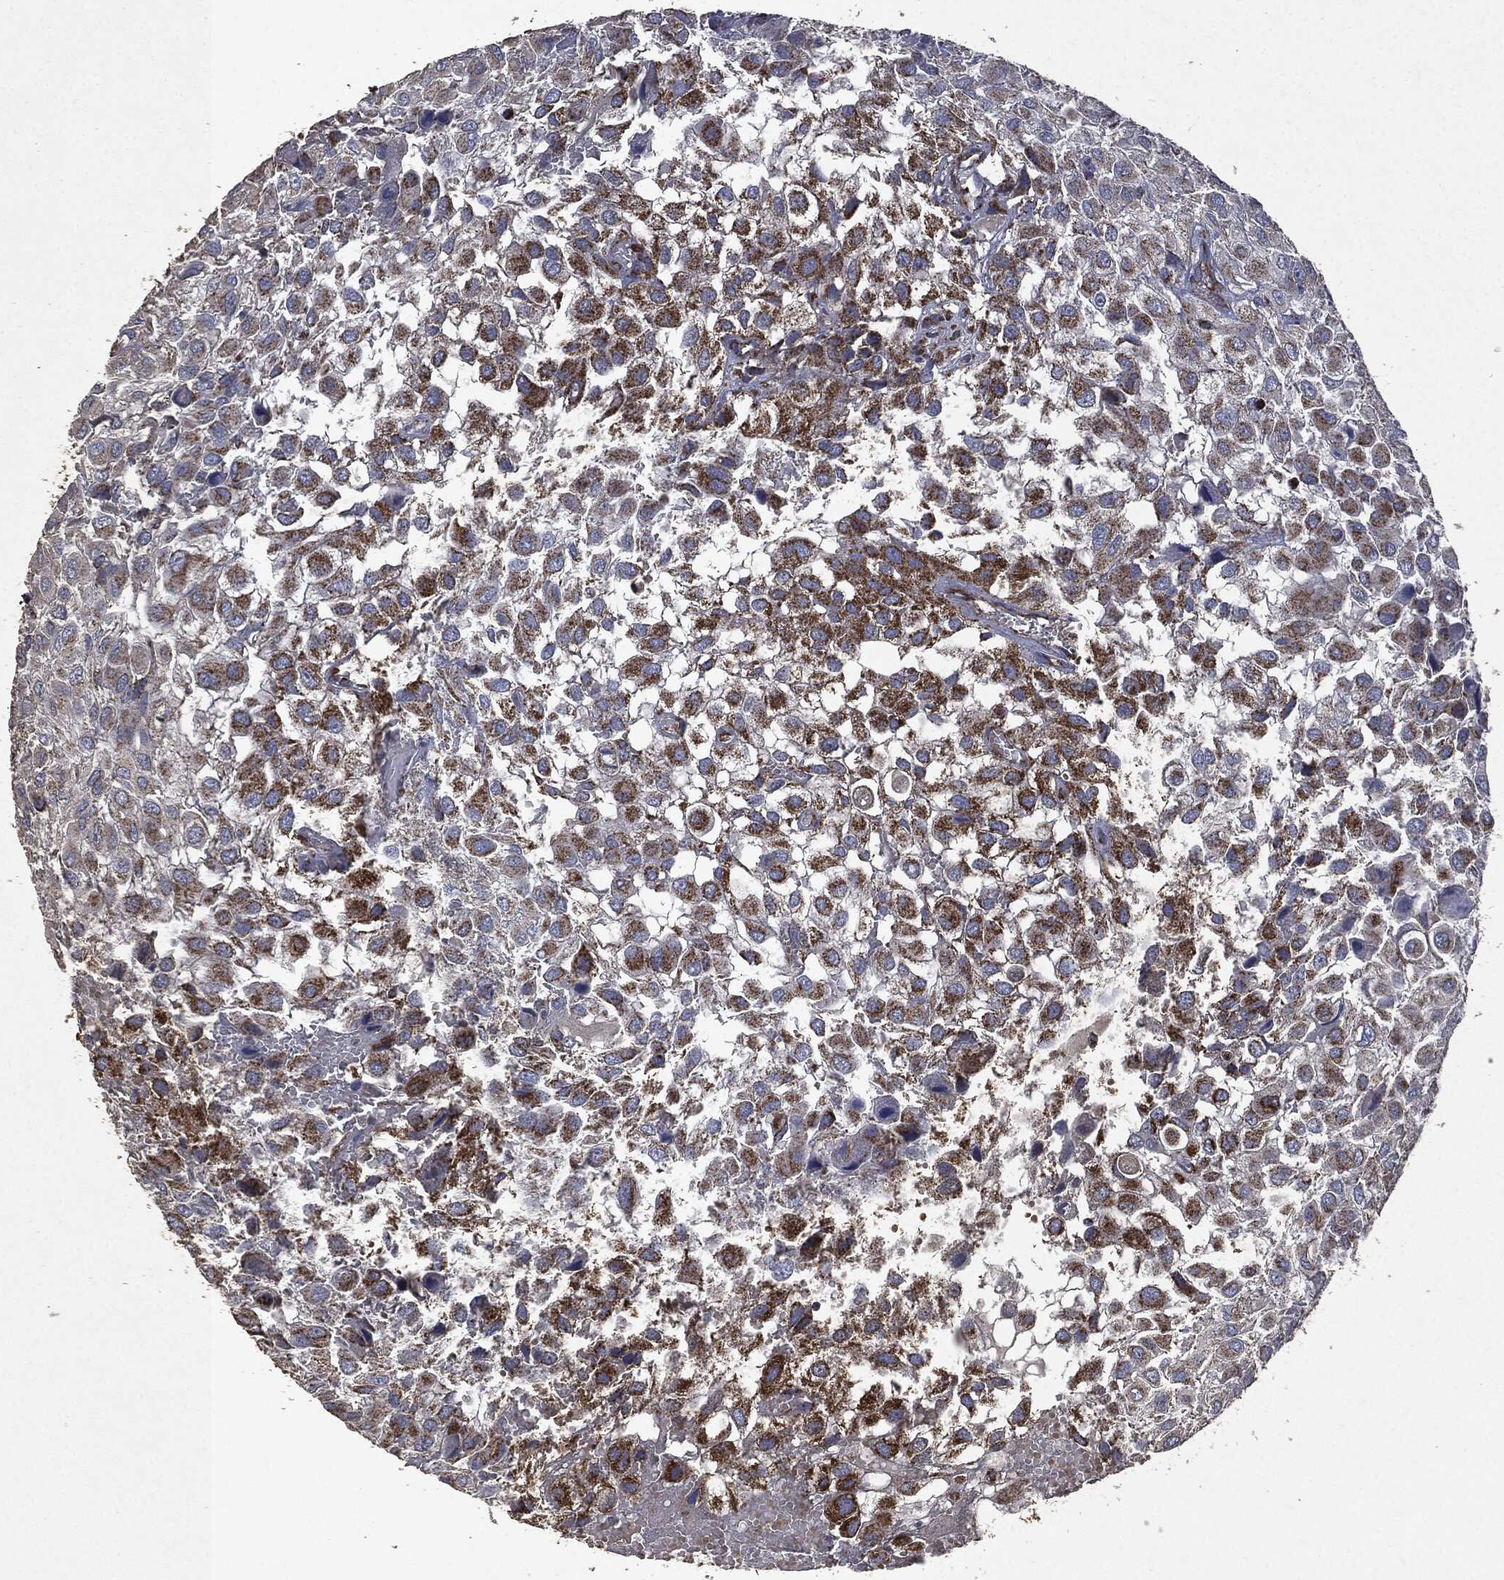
{"staining": {"intensity": "moderate", "quantity": ">75%", "location": "cytoplasmic/membranous"}, "tissue": "urothelial cancer", "cell_type": "Tumor cells", "image_type": "cancer", "snomed": [{"axis": "morphology", "description": "Urothelial carcinoma, High grade"}, {"axis": "topography", "description": "Urinary bladder"}], "caption": "Brown immunohistochemical staining in human urothelial cancer displays moderate cytoplasmic/membranous positivity in about >75% of tumor cells.", "gene": "RYK", "patient": {"sex": "male", "age": 56}}